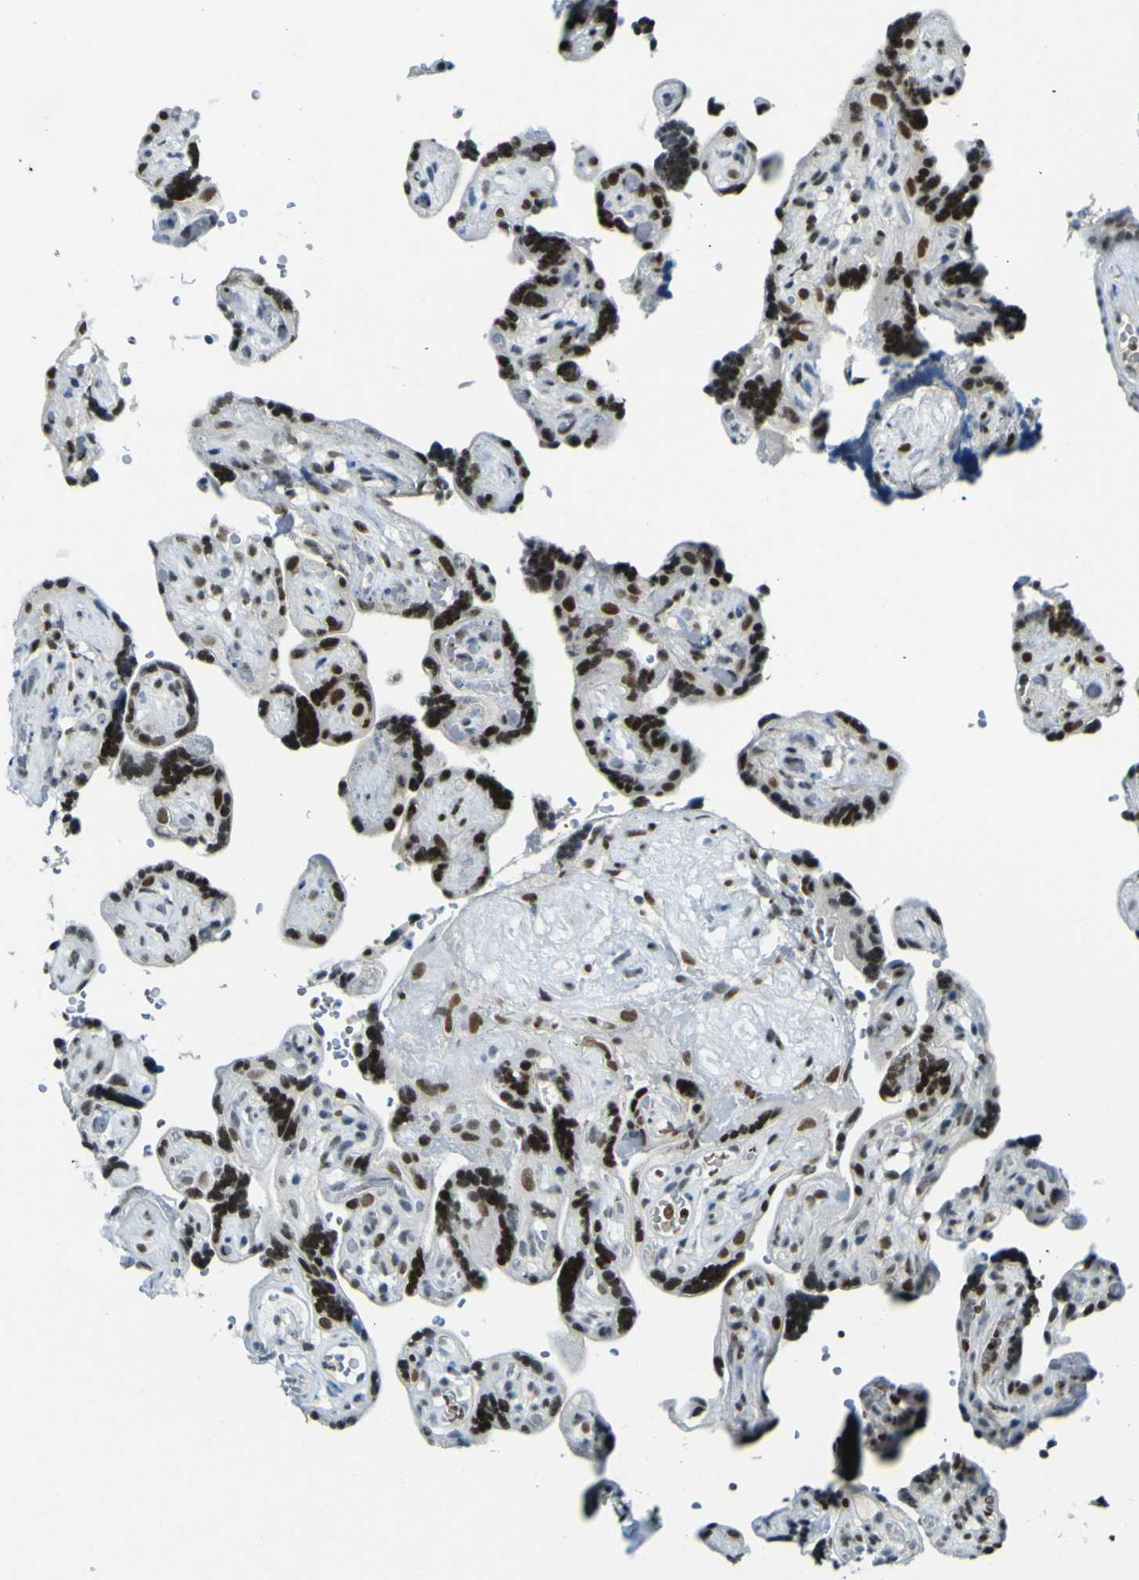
{"staining": {"intensity": "strong", "quantity": ">75%", "location": "nuclear"}, "tissue": "placenta", "cell_type": "Decidual cells", "image_type": "normal", "snomed": [{"axis": "morphology", "description": "Normal tissue, NOS"}, {"axis": "topography", "description": "Placenta"}], "caption": "Protein analysis of benign placenta exhibits strong nuclear expression in about >75% of decidual cells.", "gene": "CEBPG", "patient": {"sex": "female", "age": 30}}